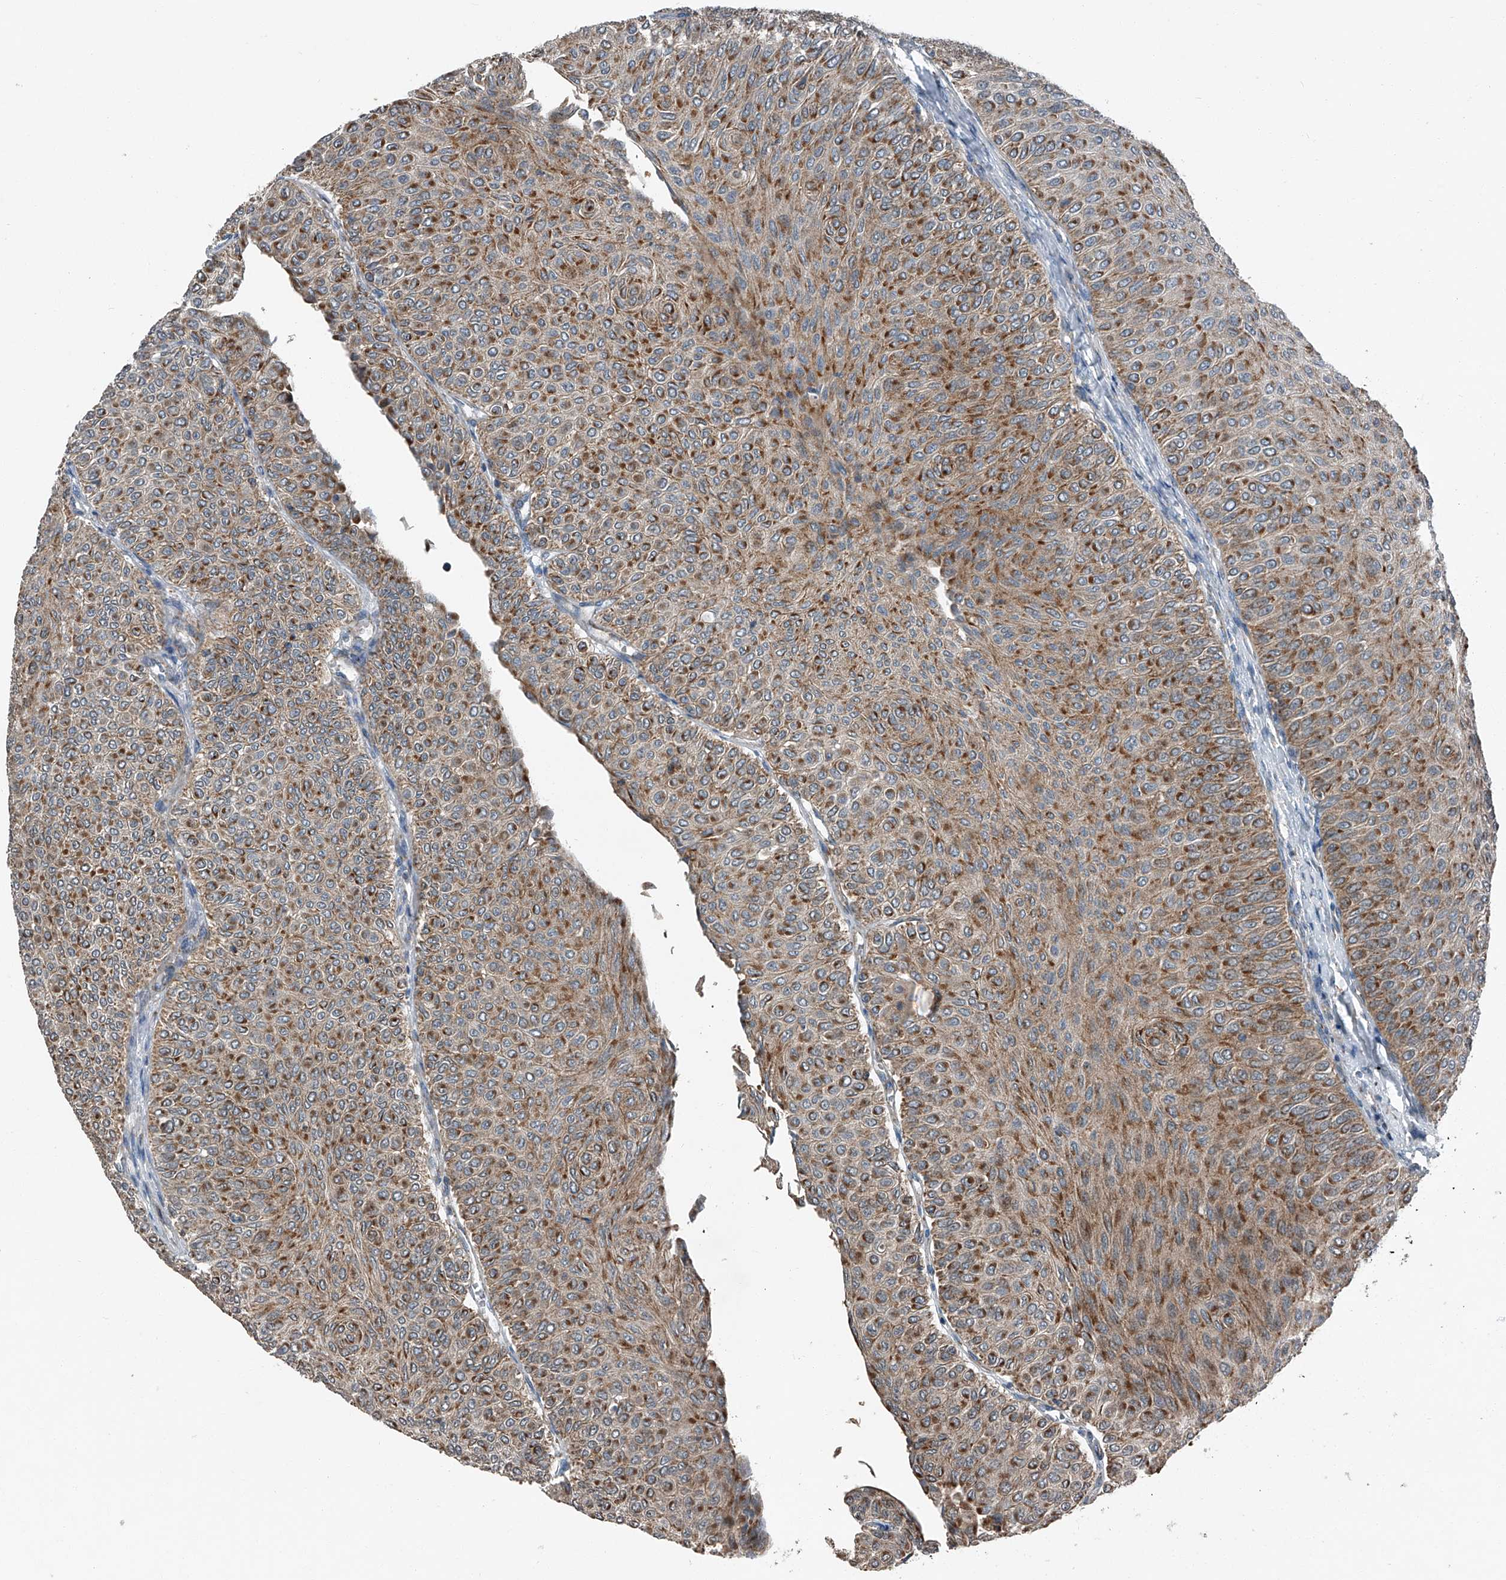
{"staining": {"intensity": "strong", "quantity": ">75%", "location": "cytoplasmic/membranous"}, "tissue": "urothelial cancer", "cell_type": "Tumor cells", "image_type": "cancer", "snomed": [{"axis": "morphology", "description": "Urothelial carcinoma, Low grade"}, {"axis": "topography", "description": "Urinary bladder"}], "caption": "Immunohistochemistry of human urothelial cancer shows high levels of strong cytoplasmic/membranous positivity in approximately >75% of tumor cells.", "gene": "CHRNA7", "patient": {"sex": "male", "age": 78}}